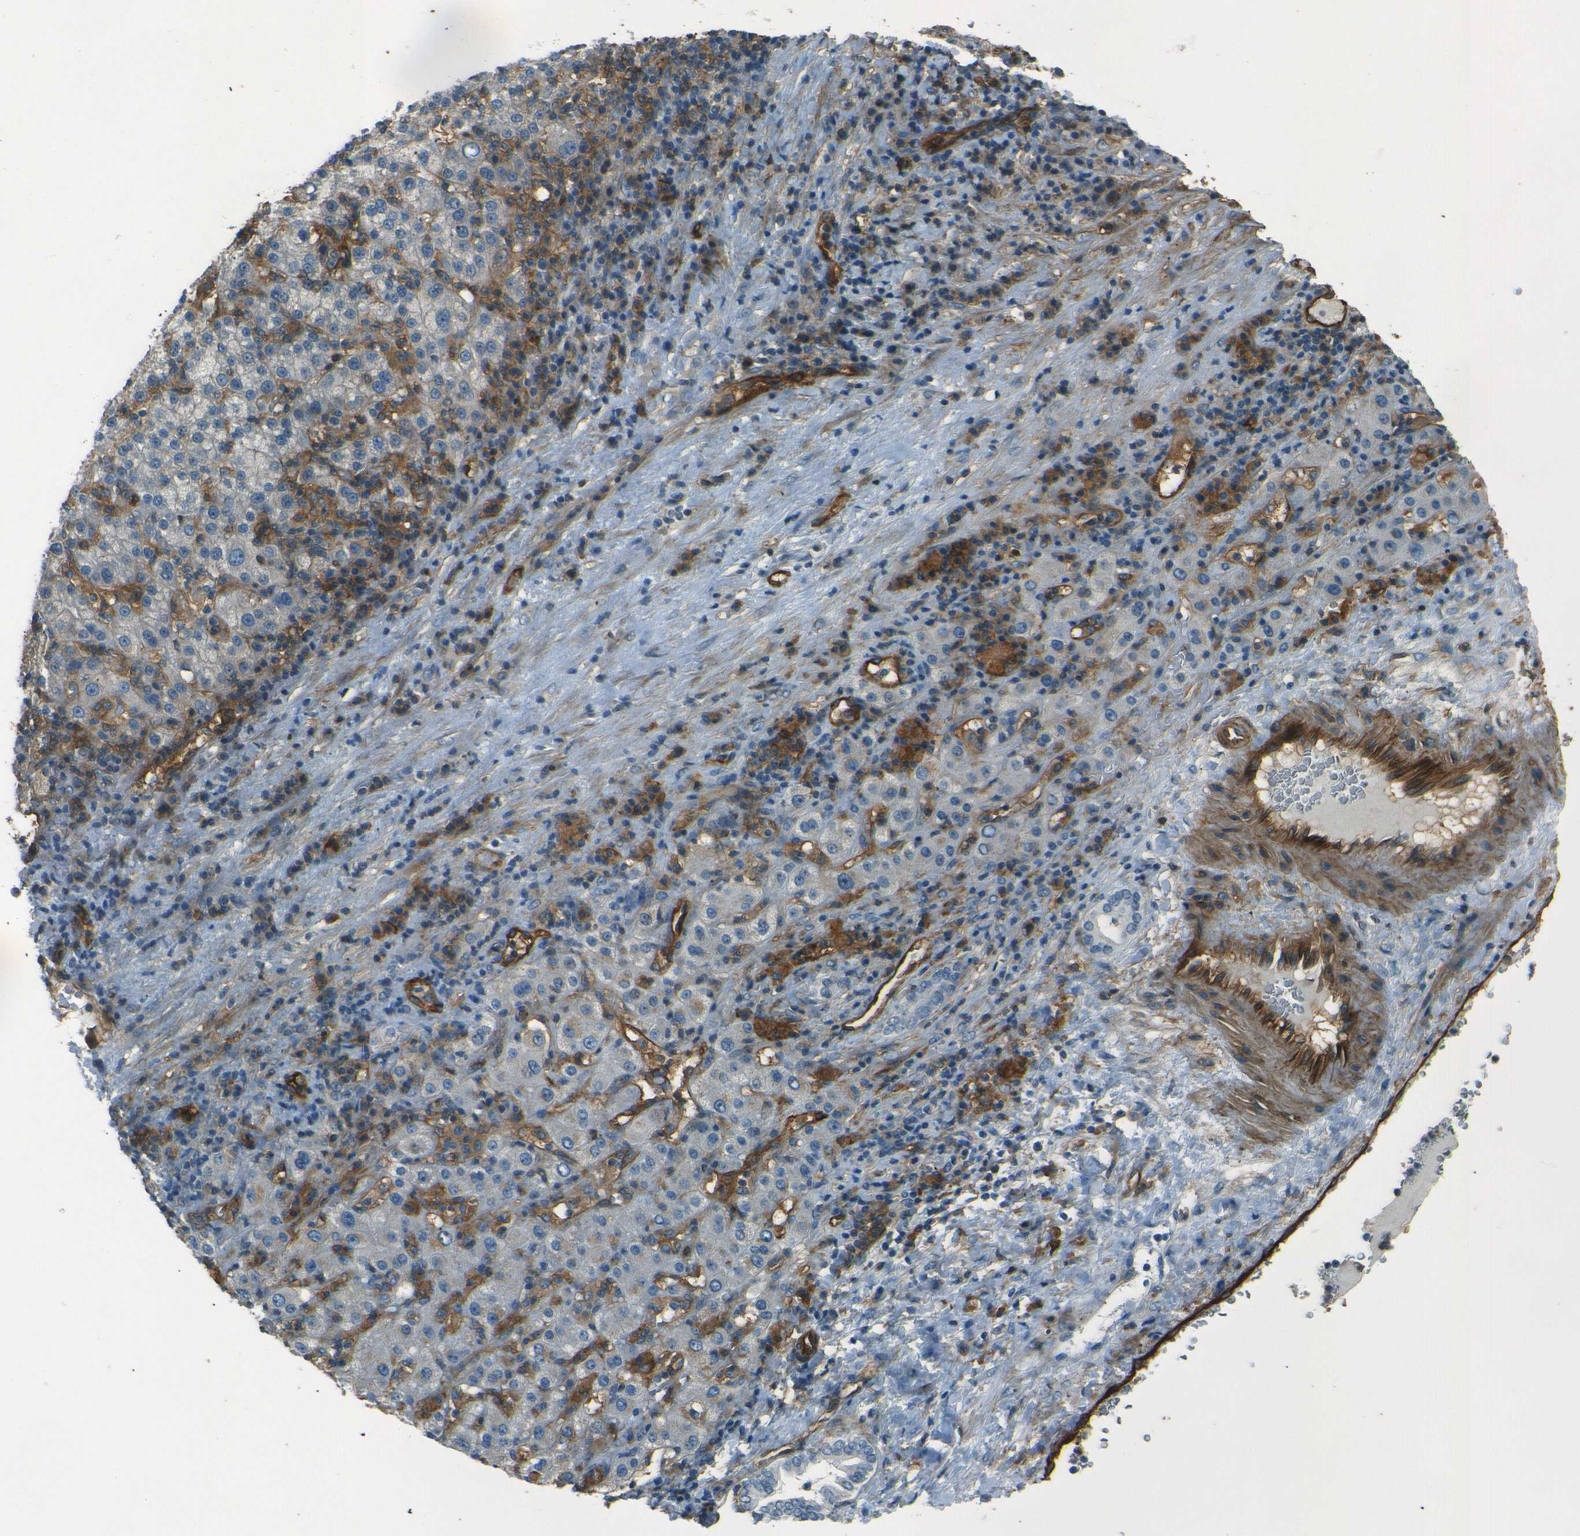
{"staining": {"intensity": "negative", "quantity": "none", "location": "none"}, "tissue": "liver cancer", "cell_type": "Tumor cells", "image_type": "cancer", "snomed": [{"axis": "morphology", "description": "Carcinoma, Hepatocellular, NOS"}, {"axis": "topography", "description": "Liver"}], "caption": "This is an immunohistochemistry photomicrograph of liver cancer (hepatocellular carcinoma). There is no expression in tumor cells.", "gene": "ENTPD1", "patient": {"sex": "female", "age": 58}}